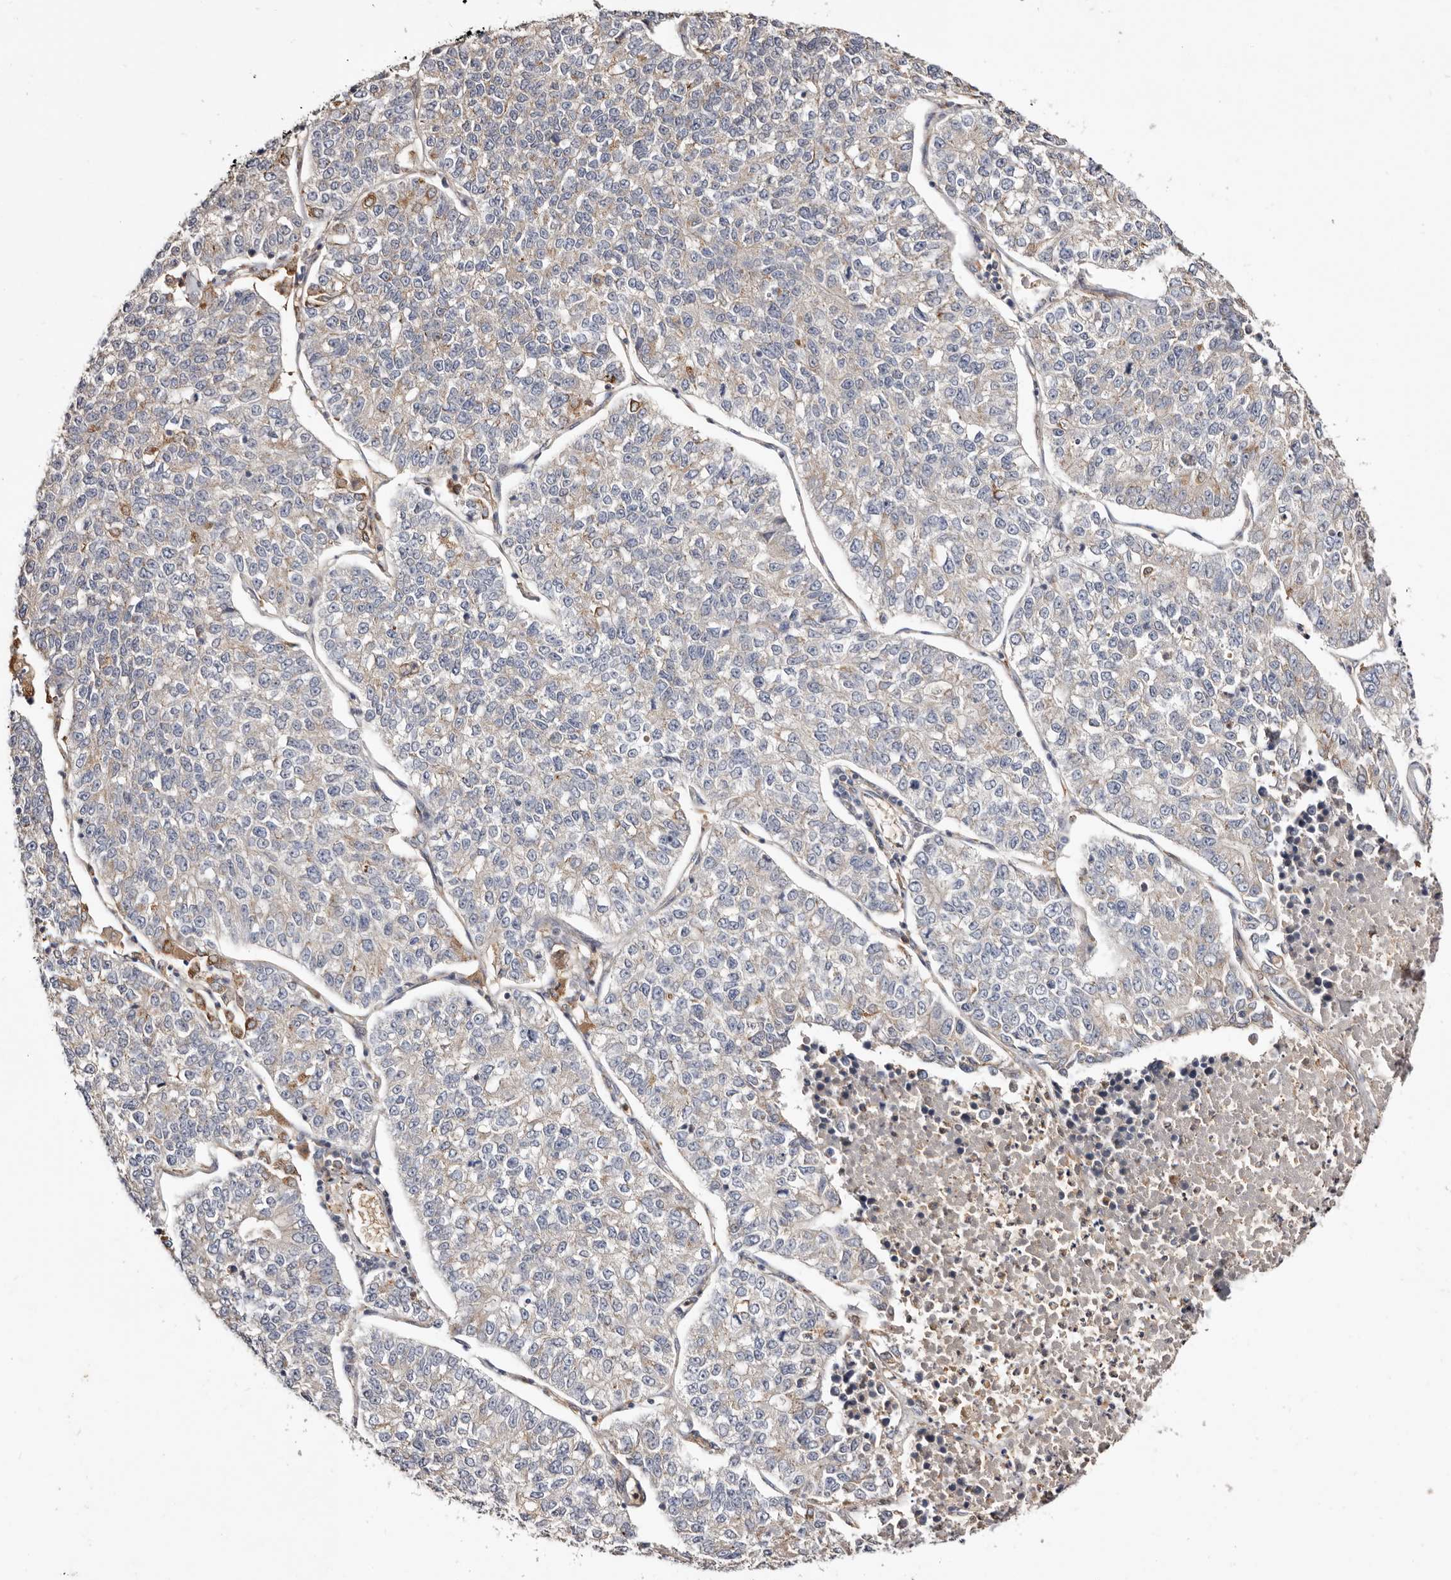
{"staining": {"intensity": "moderate", "quantity": "<25%", "location": "cytoplasmic/membranous"}, "tissue": "lung cancer", "cell_type": "Tumor cells", "image_type": "cancer", "snomed": [{"axis": "morphology", "description": "Adenocarcinoma, NOS"}, {"axis": "topography", "description": "Lung"}], "caption": "Protein expression analysis of lung adenocarcinoma exhibits moderate cytoplasmic/membranous positivity in about <25% of tumor cells.", "gene": "LRRC25", "patient": {"sex": "male", "age": 49}}